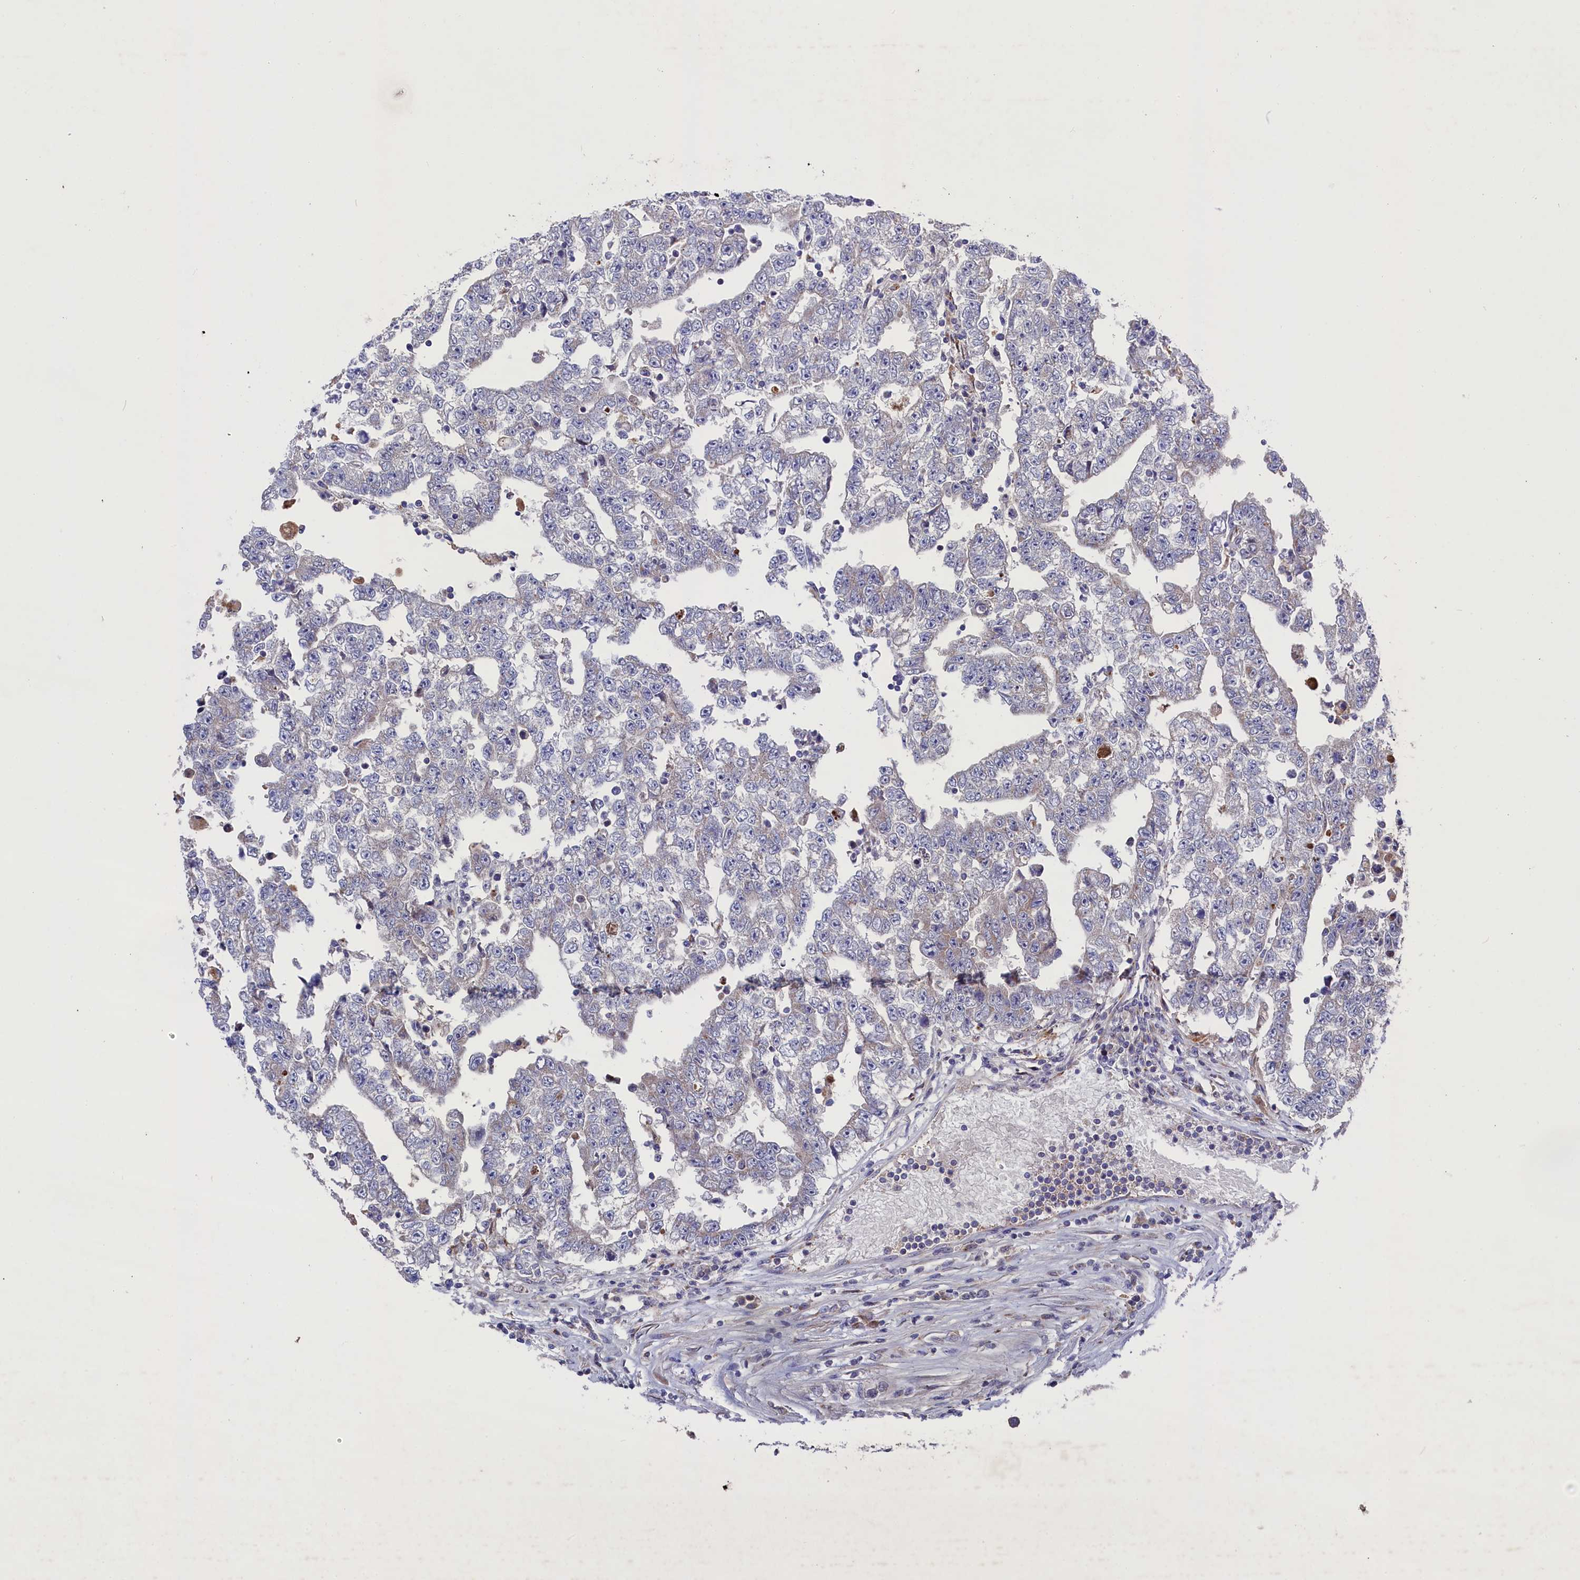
{"staining": {"intensity": "negative", "quantity": "none", "location": "none"}, "tissue": "testis cancer", "cell_type": "Tumor cells", "image_type": "cancer", "snomed": [{"axis": "morphology", "description": "Carcinoma, Embryonal, NOS"}, {"axis": "topography", "description": "Testis"}], "caption": "Human testis embryonal carcinoma stained for a protein using IHC reveals no staining in tumor cells.", "gene": "GPR108", "patient": {"sex": "male", "age": 25}}